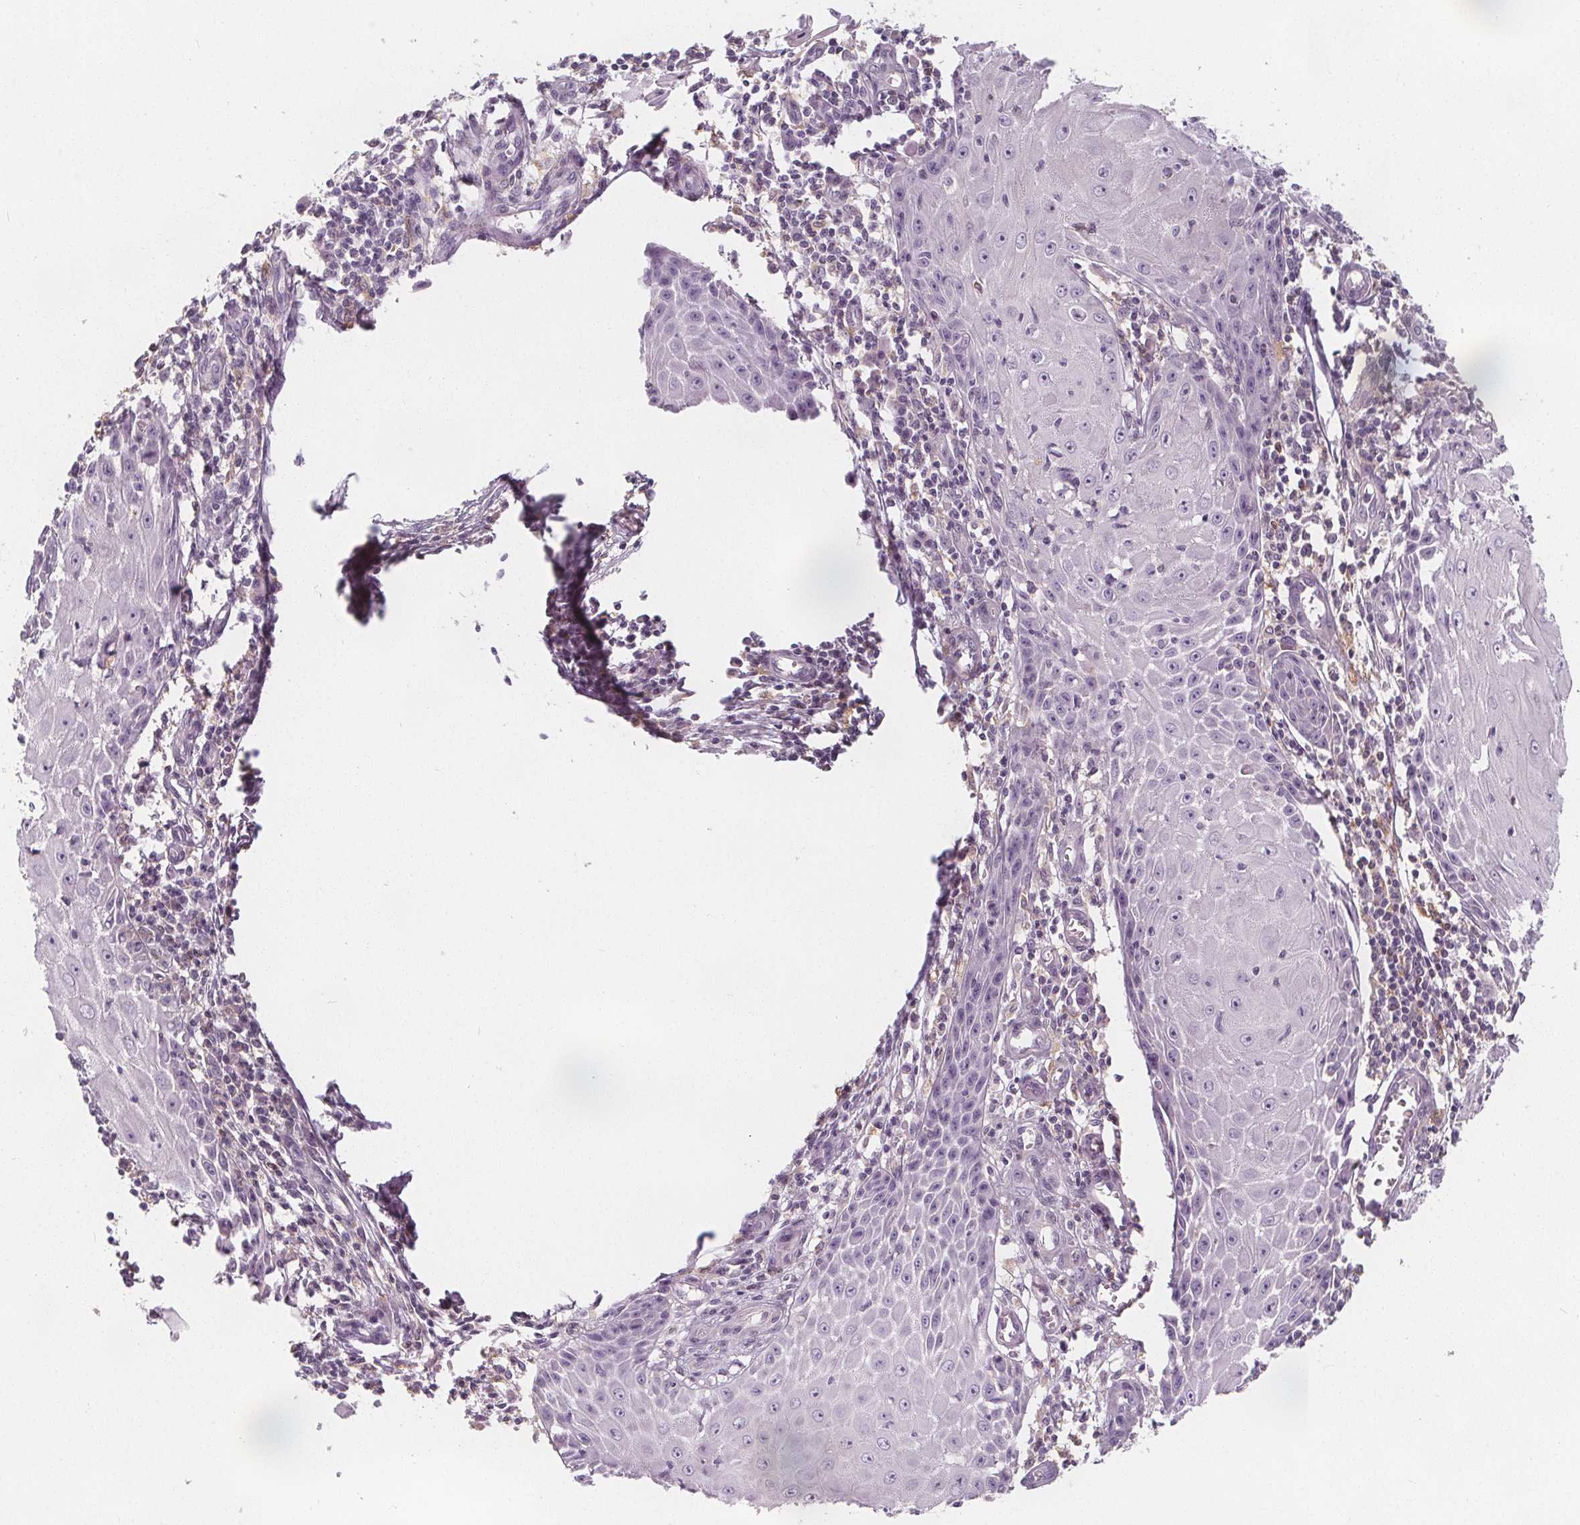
{"staining": {"intensity": "negative", "quantity": "none", "location": "none"}, "tissue": "skin cancer", "cell_type": "Tumor cells", "image_type": "cancer", "snomed": [{"axis": "morphology", "description": "Squamous cell carcinoma, NOS"}, {"axis": "topography", "description": "Skin"}], "caption": "This is an immunohistochemistry (IHC) image of human skin cancer (squamous cell carcinoma). There is no positivity in tumor cells.", "gene": "UGP2", "patient": {"sex": "female", "age": 73}}